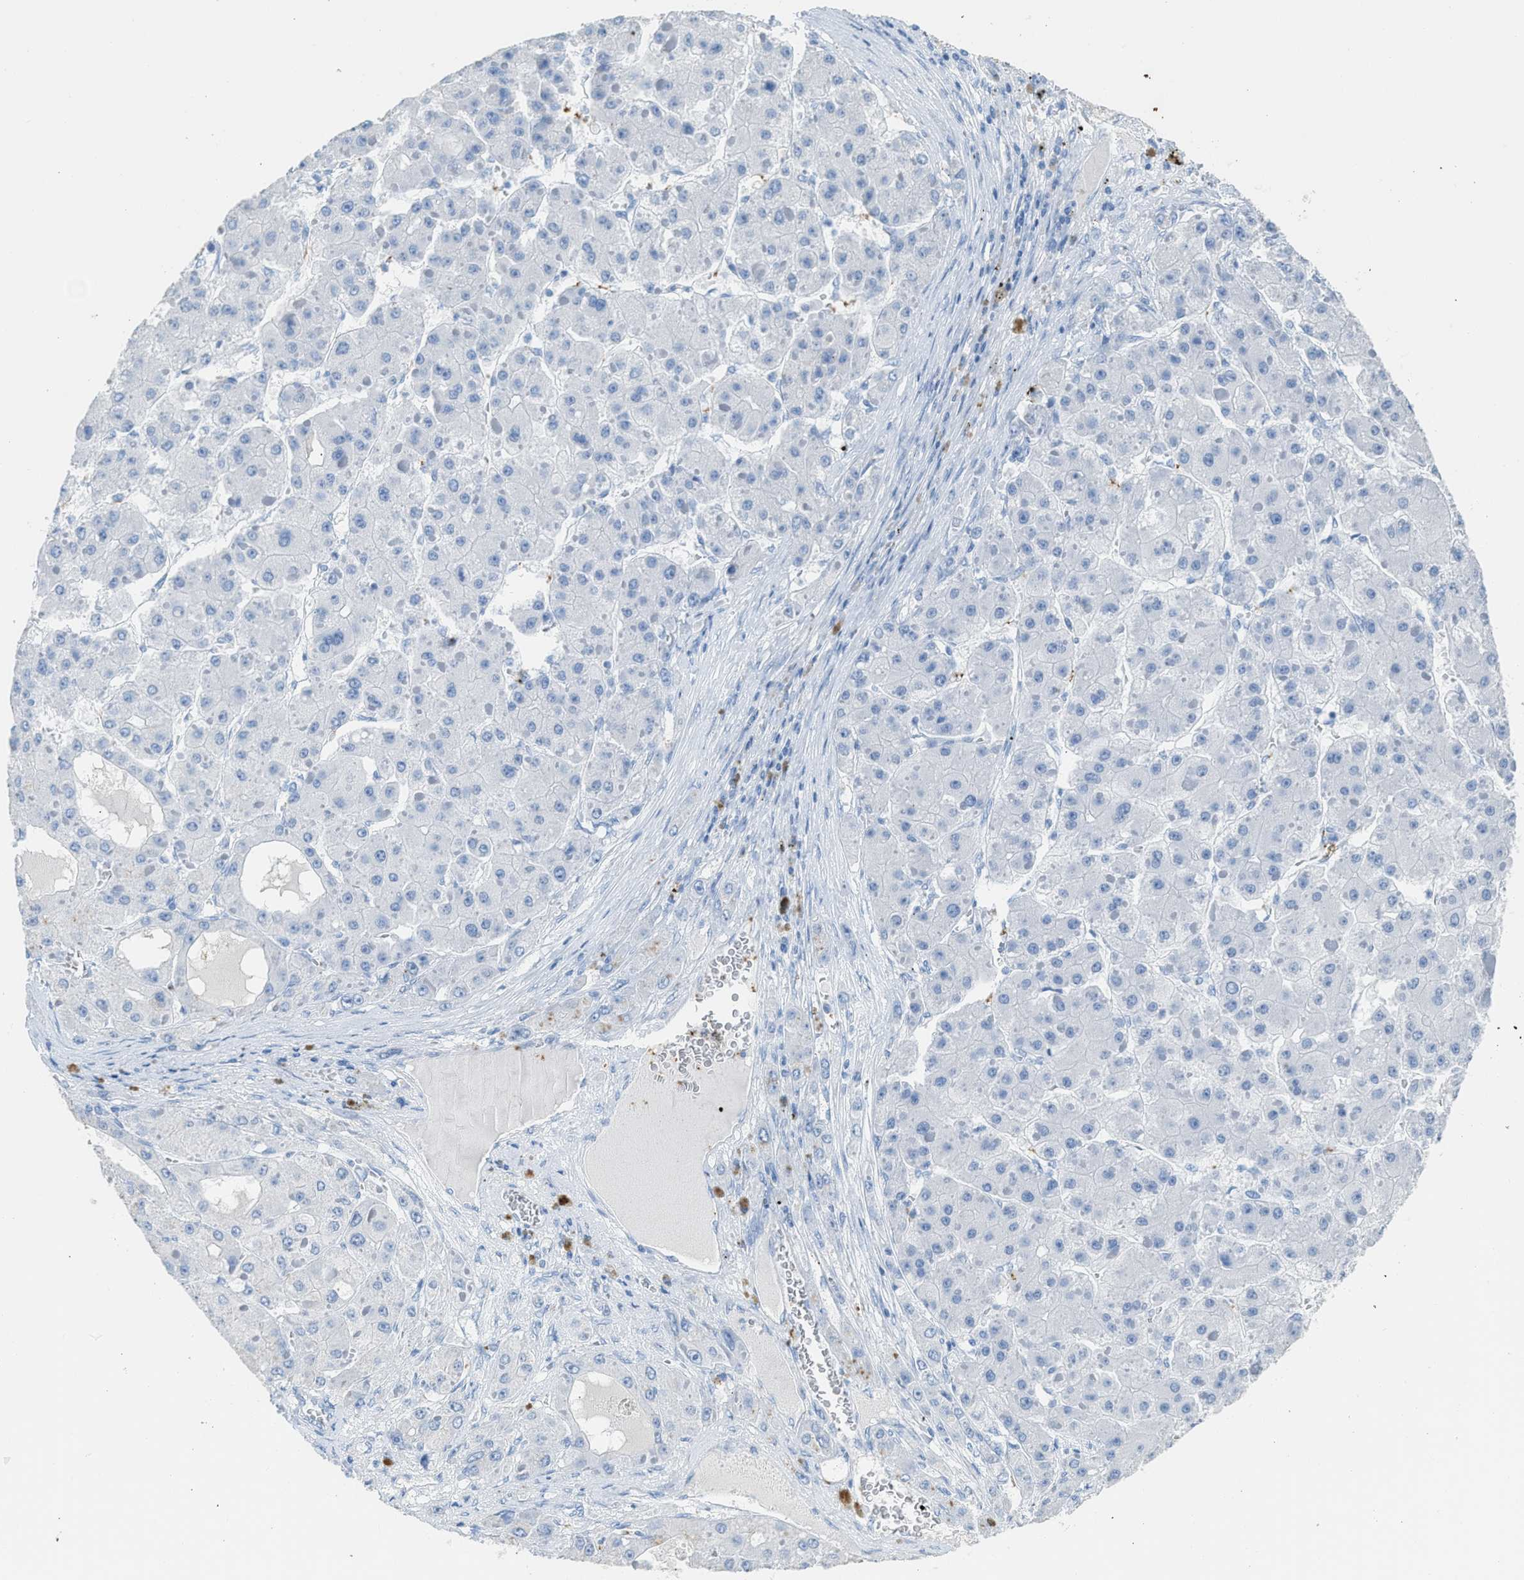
{"staining": {"intensity": "negative", "quantity": "none", "location": "none"}, "tissue": "liver cancer", "cell_type": "Tumor cells", "image_type": "cancer", "snomed": [{"axis": "morphology", "description": "Carcinoma, Hepatocellular, NOS"}, {"axis": "topography", "description": "Liver"}], "caption": "A histopathology image of hepatocellular carcinoma (liver) stained for a protein reveals no brown staining in tumor cells.", "gene": "FAIM2", "patient": {"sex": "female", "age": 73}}